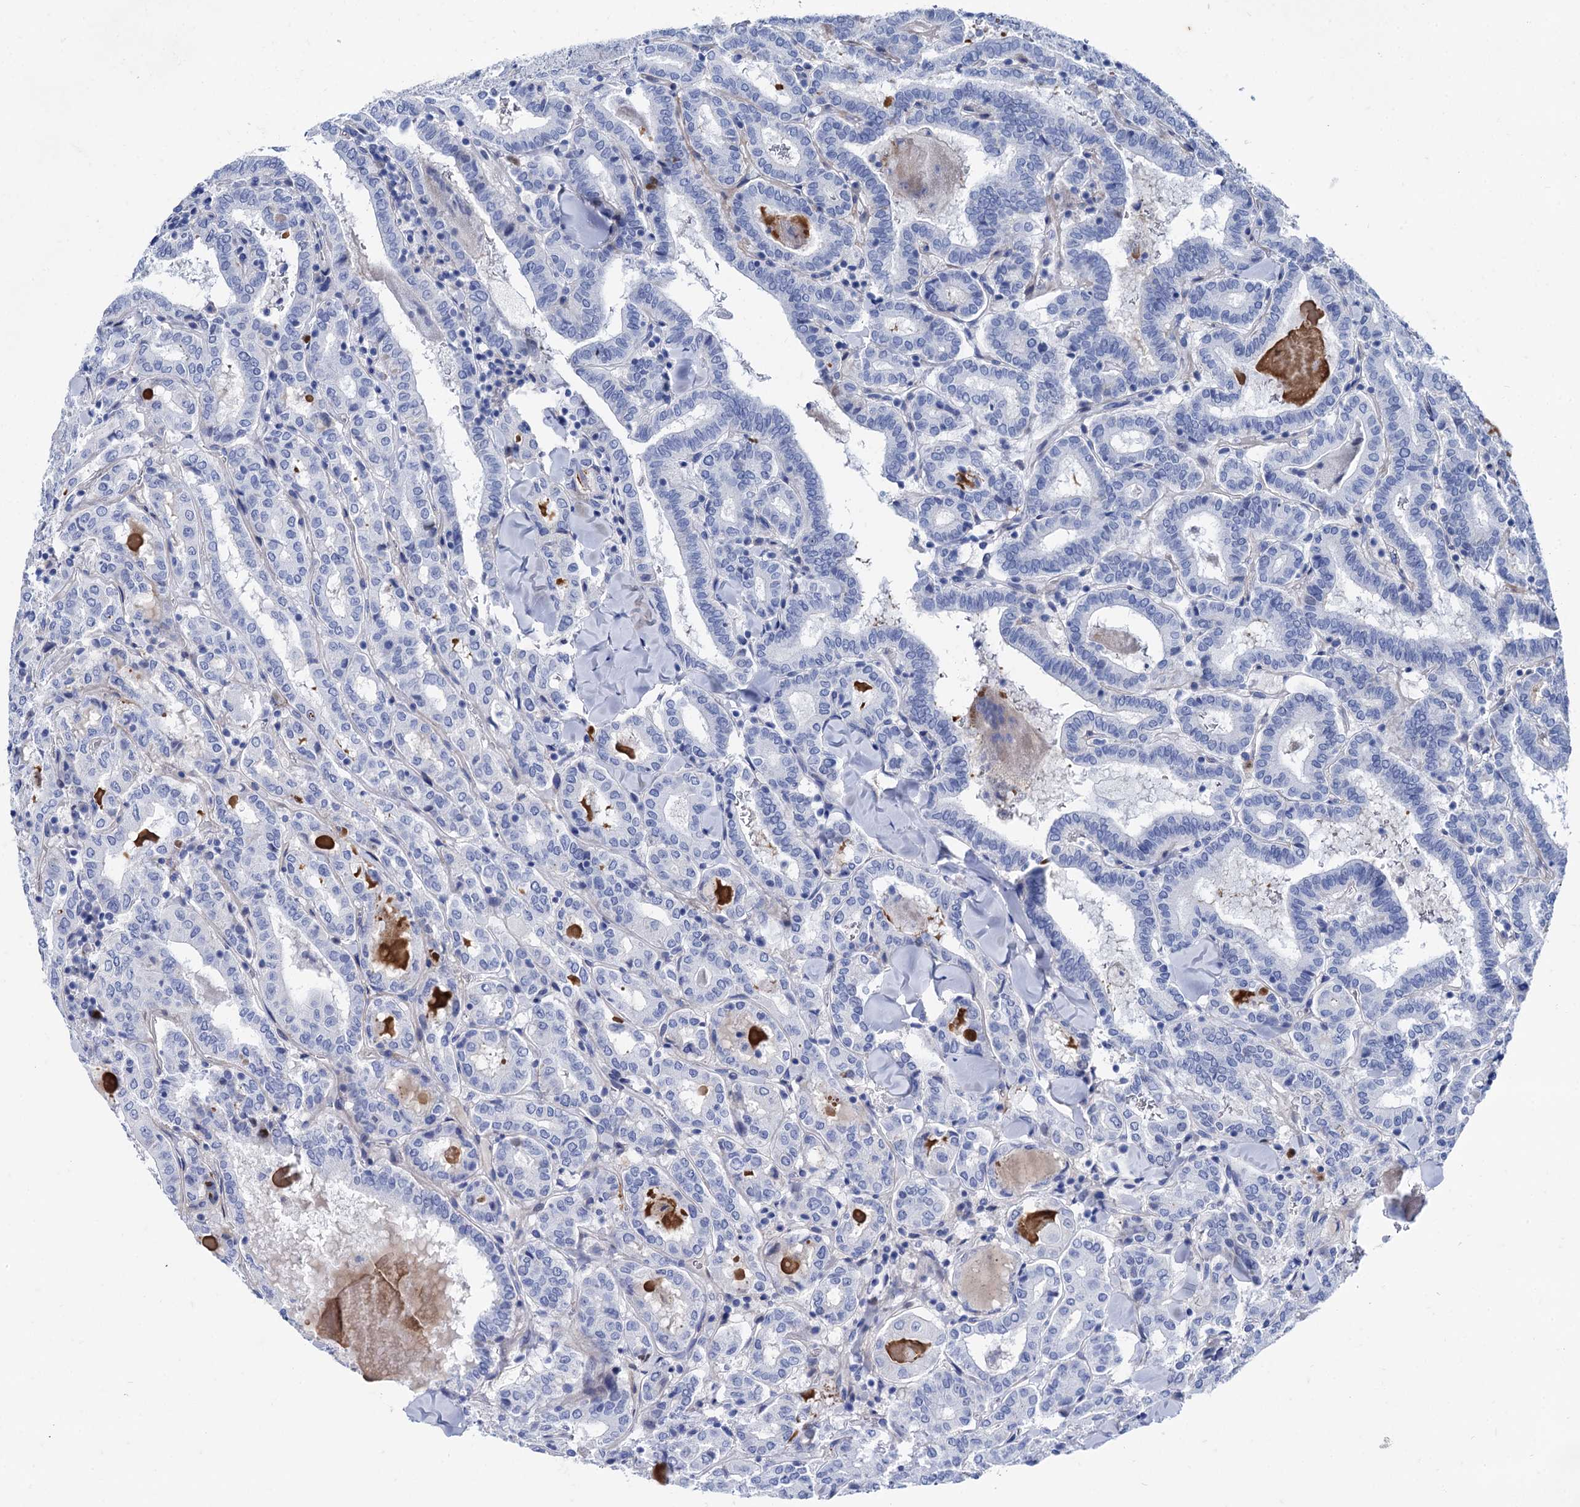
{"staining": {"intensity": "negative", "quantity": "none", "location": "none"}, "tissue": "thyroid cancer", "cell_type": "Tumor cells", "image_type": "cancer", "snomed": [{"axis": "morphology", "description": "Papillary adenocarcinoma, NOS"}, {"axis": "topography", "description": "Thyroid gland"}], "caption": "High power microscopy micrograph of an immunohistochemistry (IHC) image of thyroid cancer (papillary adenocarcinoma), revealing no significant staining in tumor cells.", "gene": "TMEM72", "patient": {"sex": "female", "age": 72}}